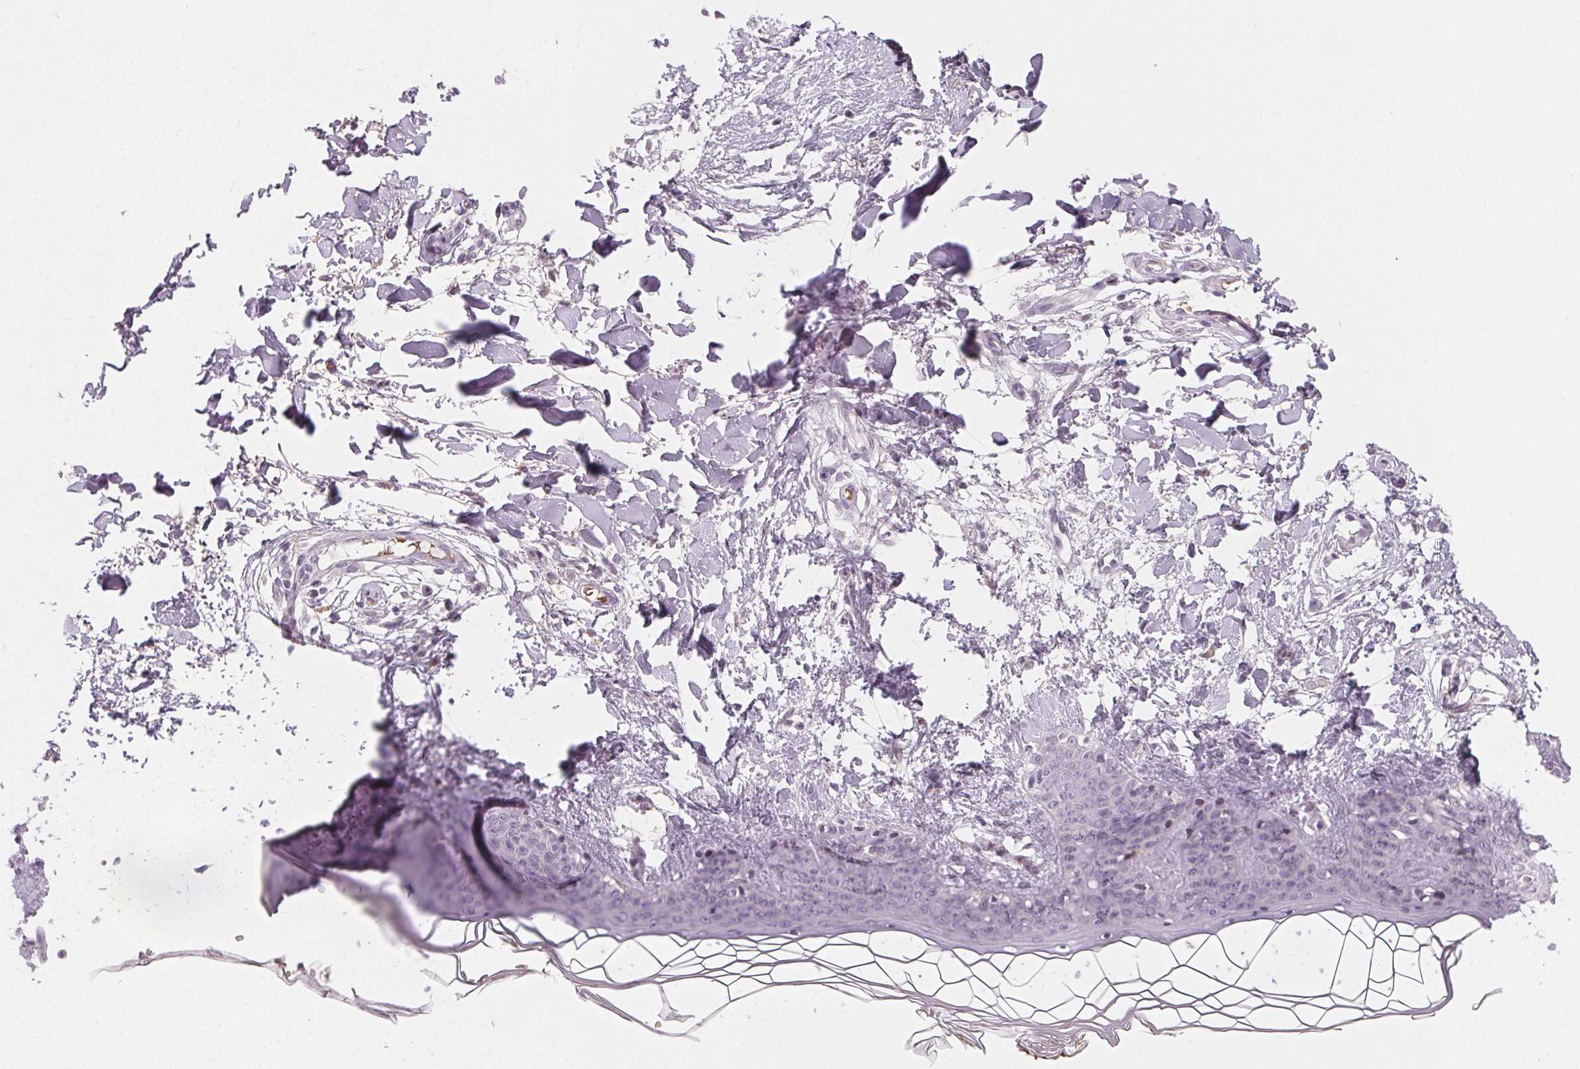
{"staining": {"intensity": "negative", "quantity": "none", "location": "none"}, "tissue": "skin", "cell_type": "Fibroblasts", "image_type": "normal", "snomed": [{"axis": "morphology", "description": "Normal tissue, NOS"}, {"axis": "topography", "description": "Skin"}], "caption": "Photomicrograph shows no protein positivity in fibroblasts of normal skin. (Stains: DAB (3,3'-diaminobenzidine) immunohistochemistry (IHC) with hematoxylin counter stain, Microscopy: brightfield microscopy at high magnification).", "gene": "CCDC96", "patient": {"sex": "female", "age": 34}}